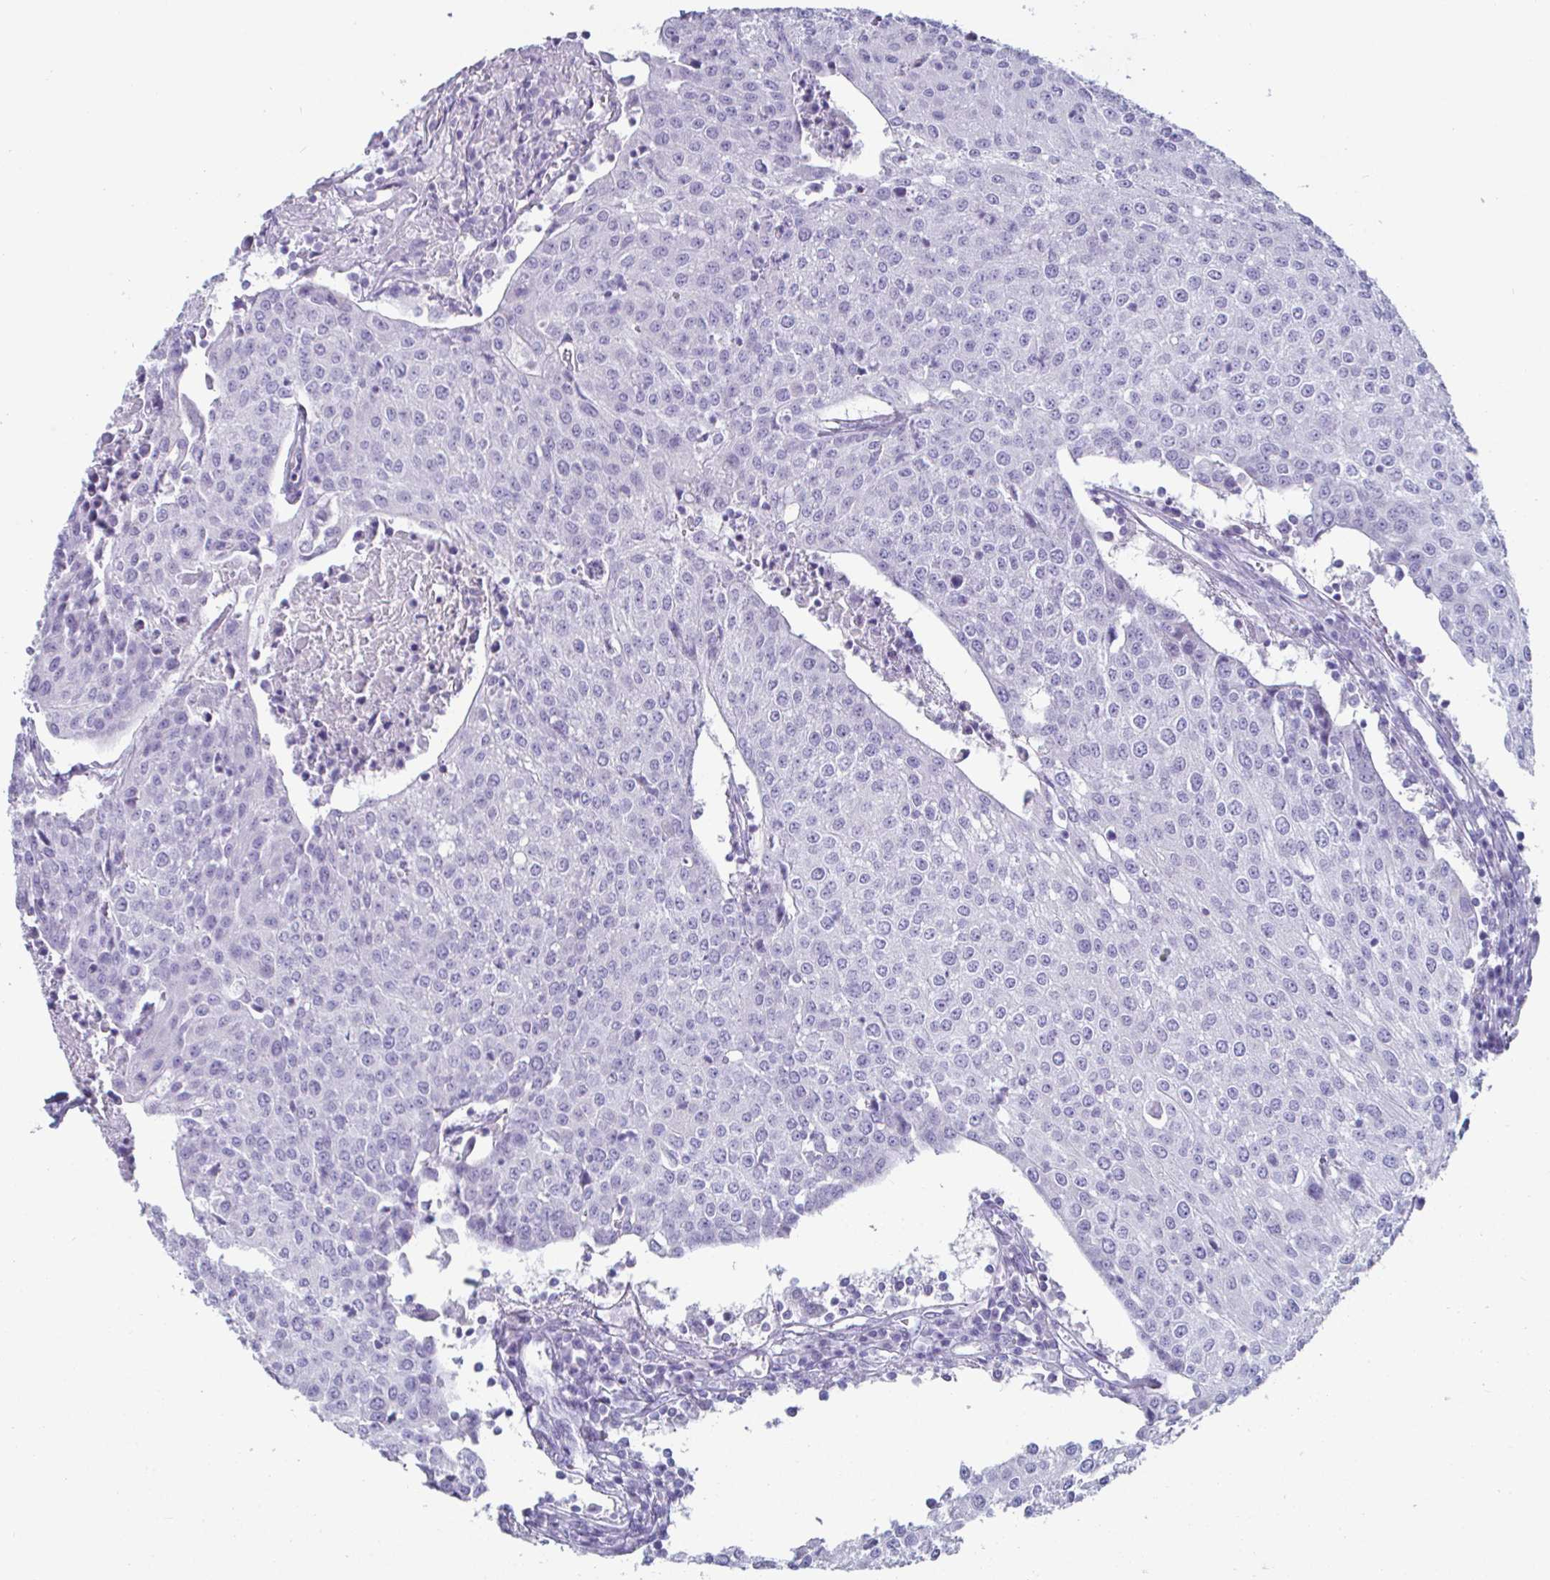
{"staining": {"intensity": "negative", "quantity": "none", "location": "none"}, "tissue": "urothelial cancer", "cell_type": "Tumor cells", "image_type": "cancer", "snomed": [{"axis": "morphology", "description": "Urothelial carcinoma, High grade"}, {"axis": "topography", "description": "Urinary bladder"}], "caption": "Image shows no protein positivity in tumor cells of urothelial cancer tissue.", "gene": "CREG2", "patient": {"sex": "female", "age": 85}}